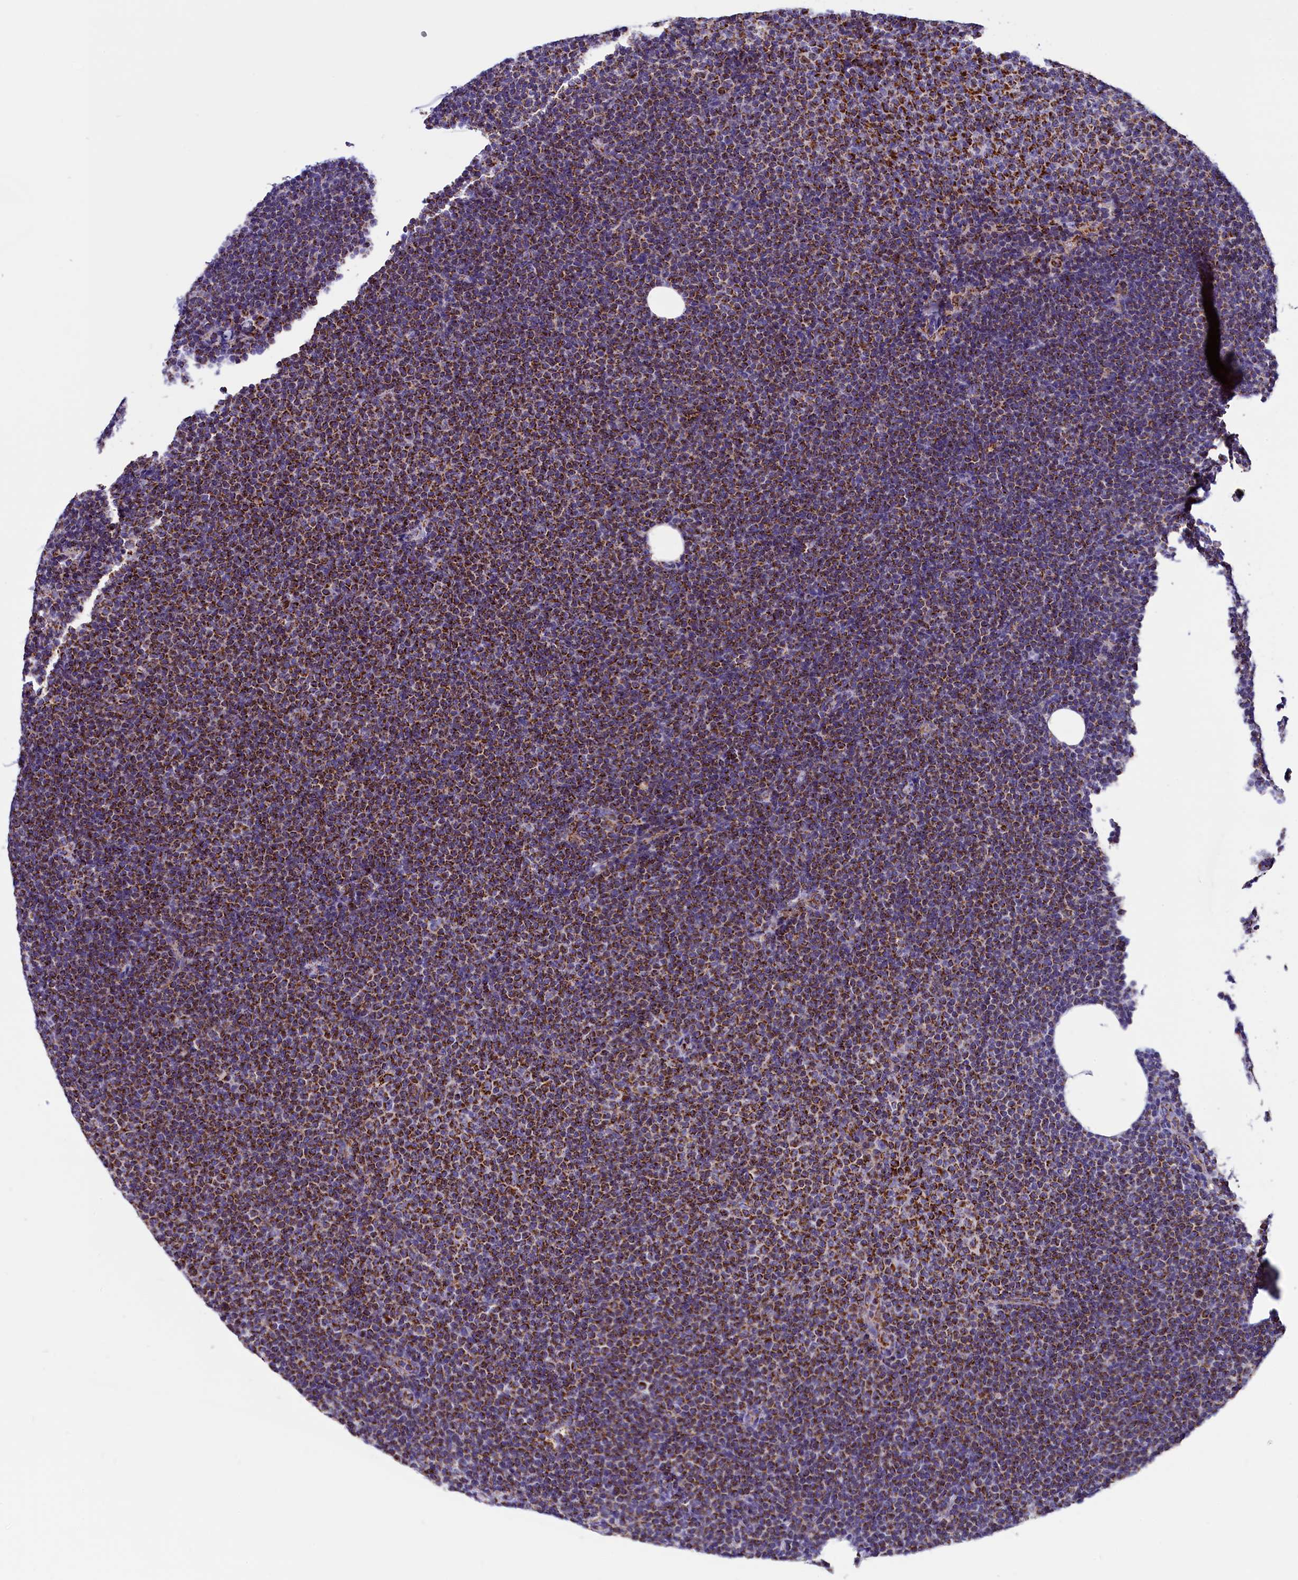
{"staining": {"intensity": "strong", "quantity": ">75%", "location": "cytoplasmic/membranous"}, "tissue": "lymphoma", "cell_type": "Tumor cells", "image_type": "cancer", "snomed": [{"axis": "morphology", "description": "Malignant lymphoma, non-Hodgkin's type, Low grade"}, {"axis": "topography", "description": "Lymph node"}], "caption": "This photomicrograph shows low-grade malignant lymphoma, non-Hodgkin's type stained with immunohistochemistry (IHC) to label a protein in brown. The cytoplasmic/membranous of tumor cells show strong positivity for the protein. Nuclei are counter-stained blue.", "gene": "SLC39A3", "patient": {"sex": "female", "age": 53}}